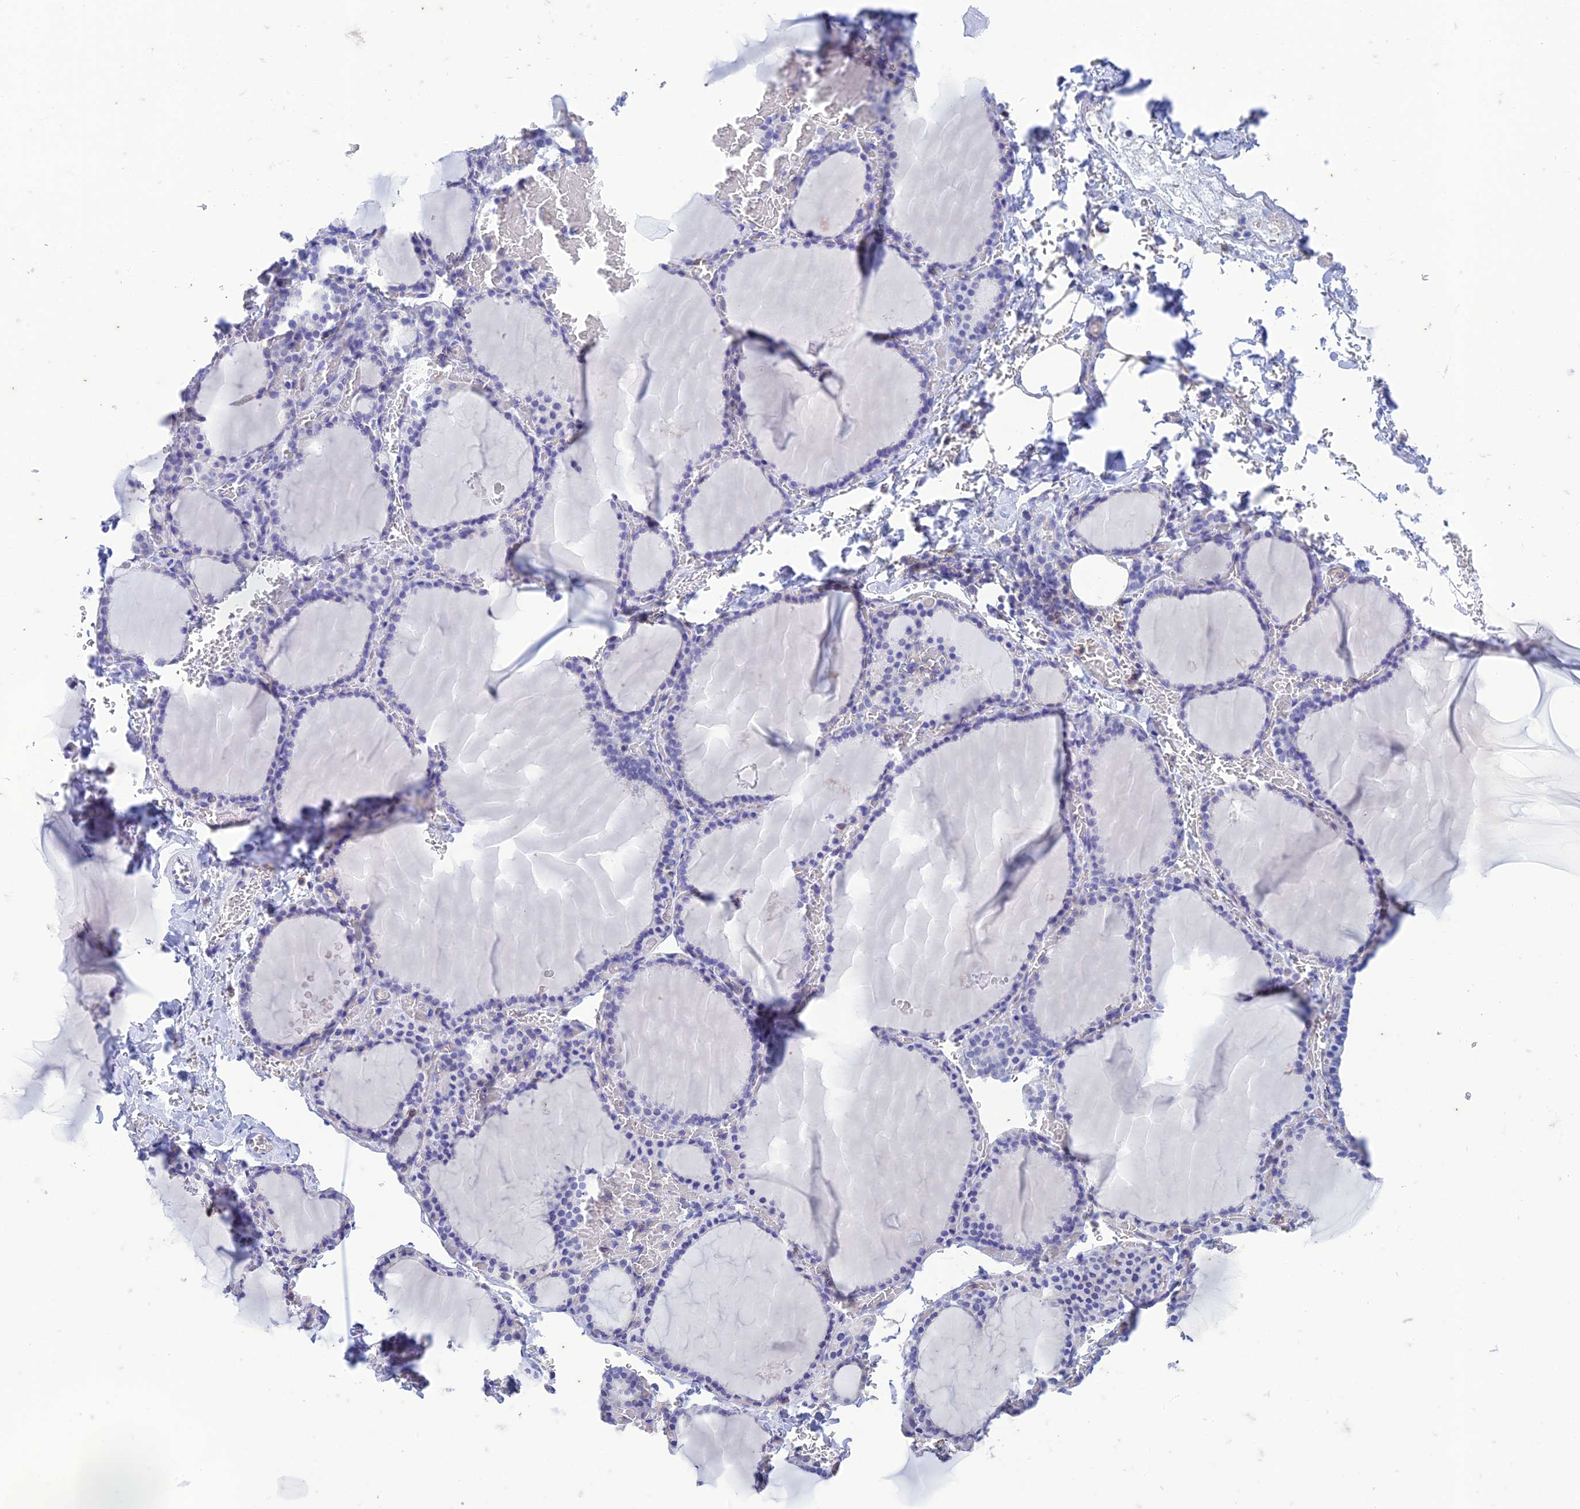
{"staining": {"intensity": "negative", "quantity": "none", "location": "none"}, "tissue": "thyroid gland", "cell_type": "Glandular cells", "image_type": "normal", "snomed": [{"axis": "morphology", "description": "Normal tissue, NOS"}, {"axis": "topography", "description": "Thyroid gland"}], "caption": "Immunohistochemistry (IHC) image of benign thyroid gland: human thyroid gland stained with DAB (3,3'-diaminobenzidine) displays no significant protein expression in glandular cells.", "gene": "FGF7", "patient": {"sex": "female", "age": 39}}